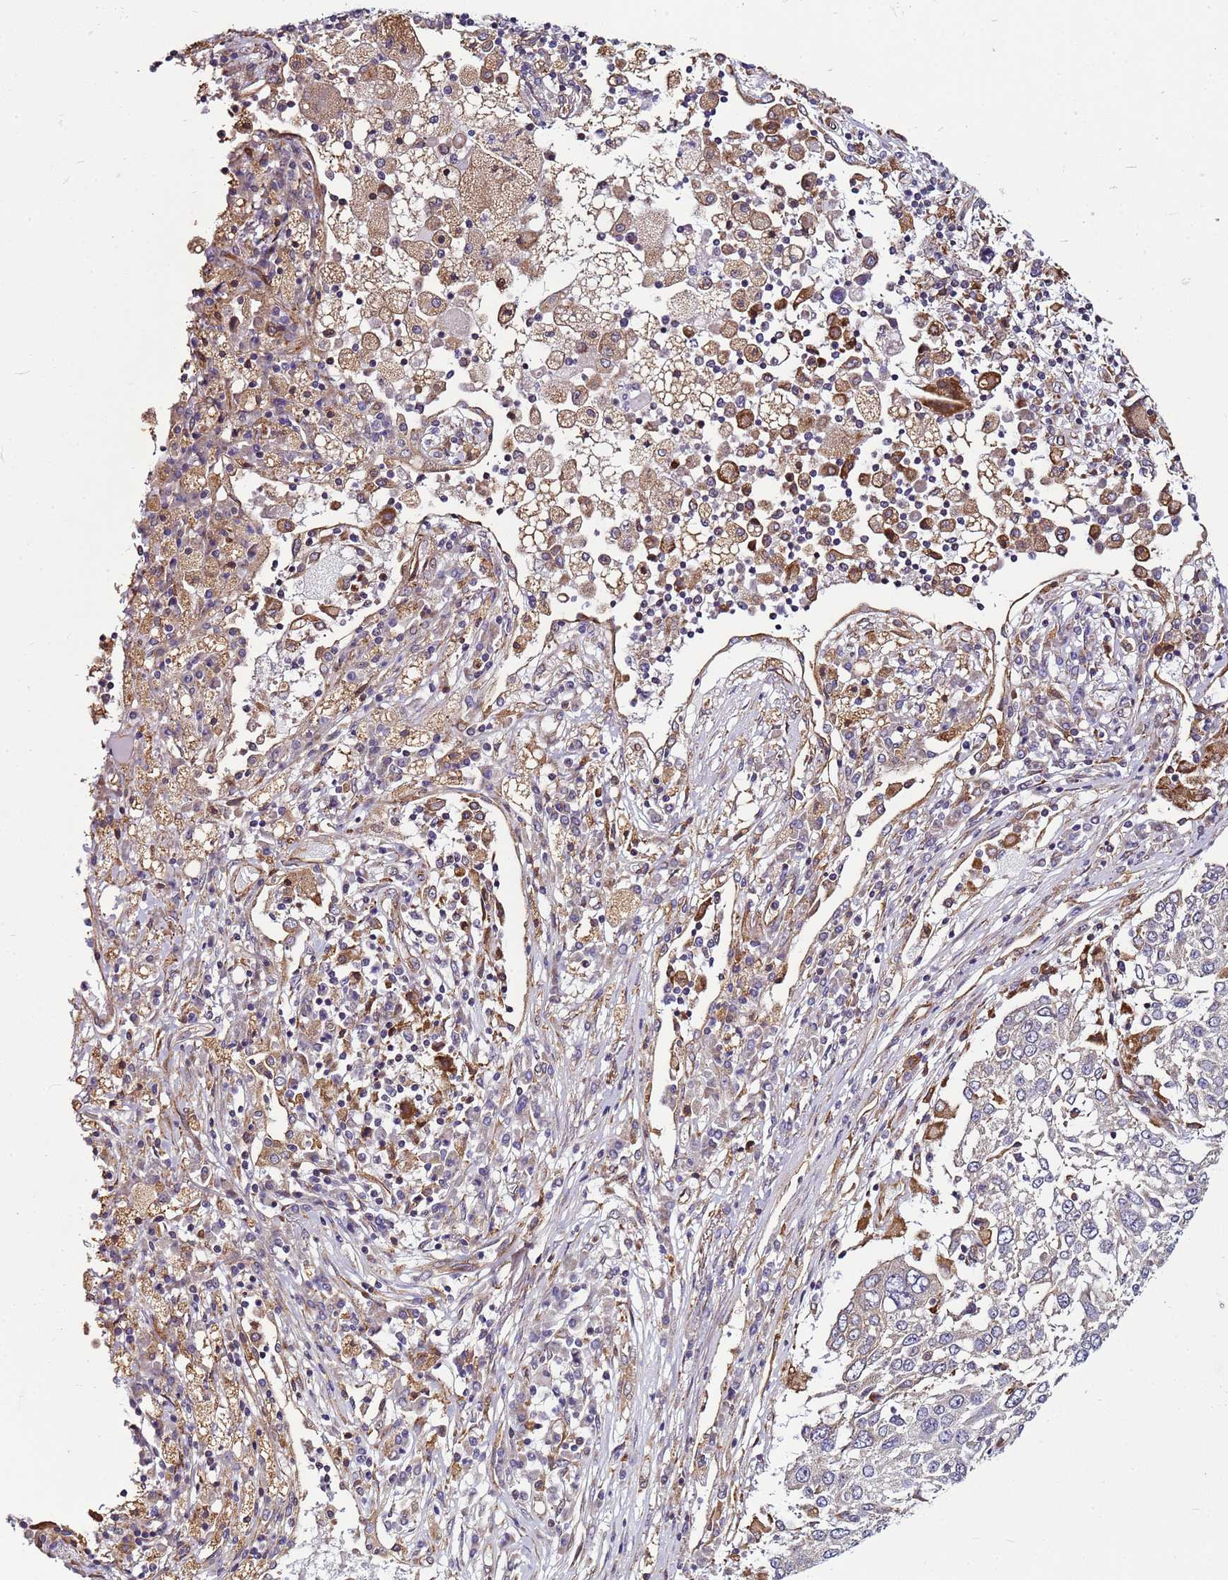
{"staining": {"intensity": "negative", "quantity": "none", "location": "none"}, "tissue": "lung cancer", "cell_type": "Tumor cells", "image_type": "cancer", "snomed": [{"axis": "morphology", "description": "Squamous cell carcinoma, NOS"}, {"axis": "topography", "description": "Lung"}], "caption": "Protein analysis of lung cancer reveals no significant positivity in tumor cells.", "gene": "MCRIP1", "patient": {"sex": "male", "age": 65}}